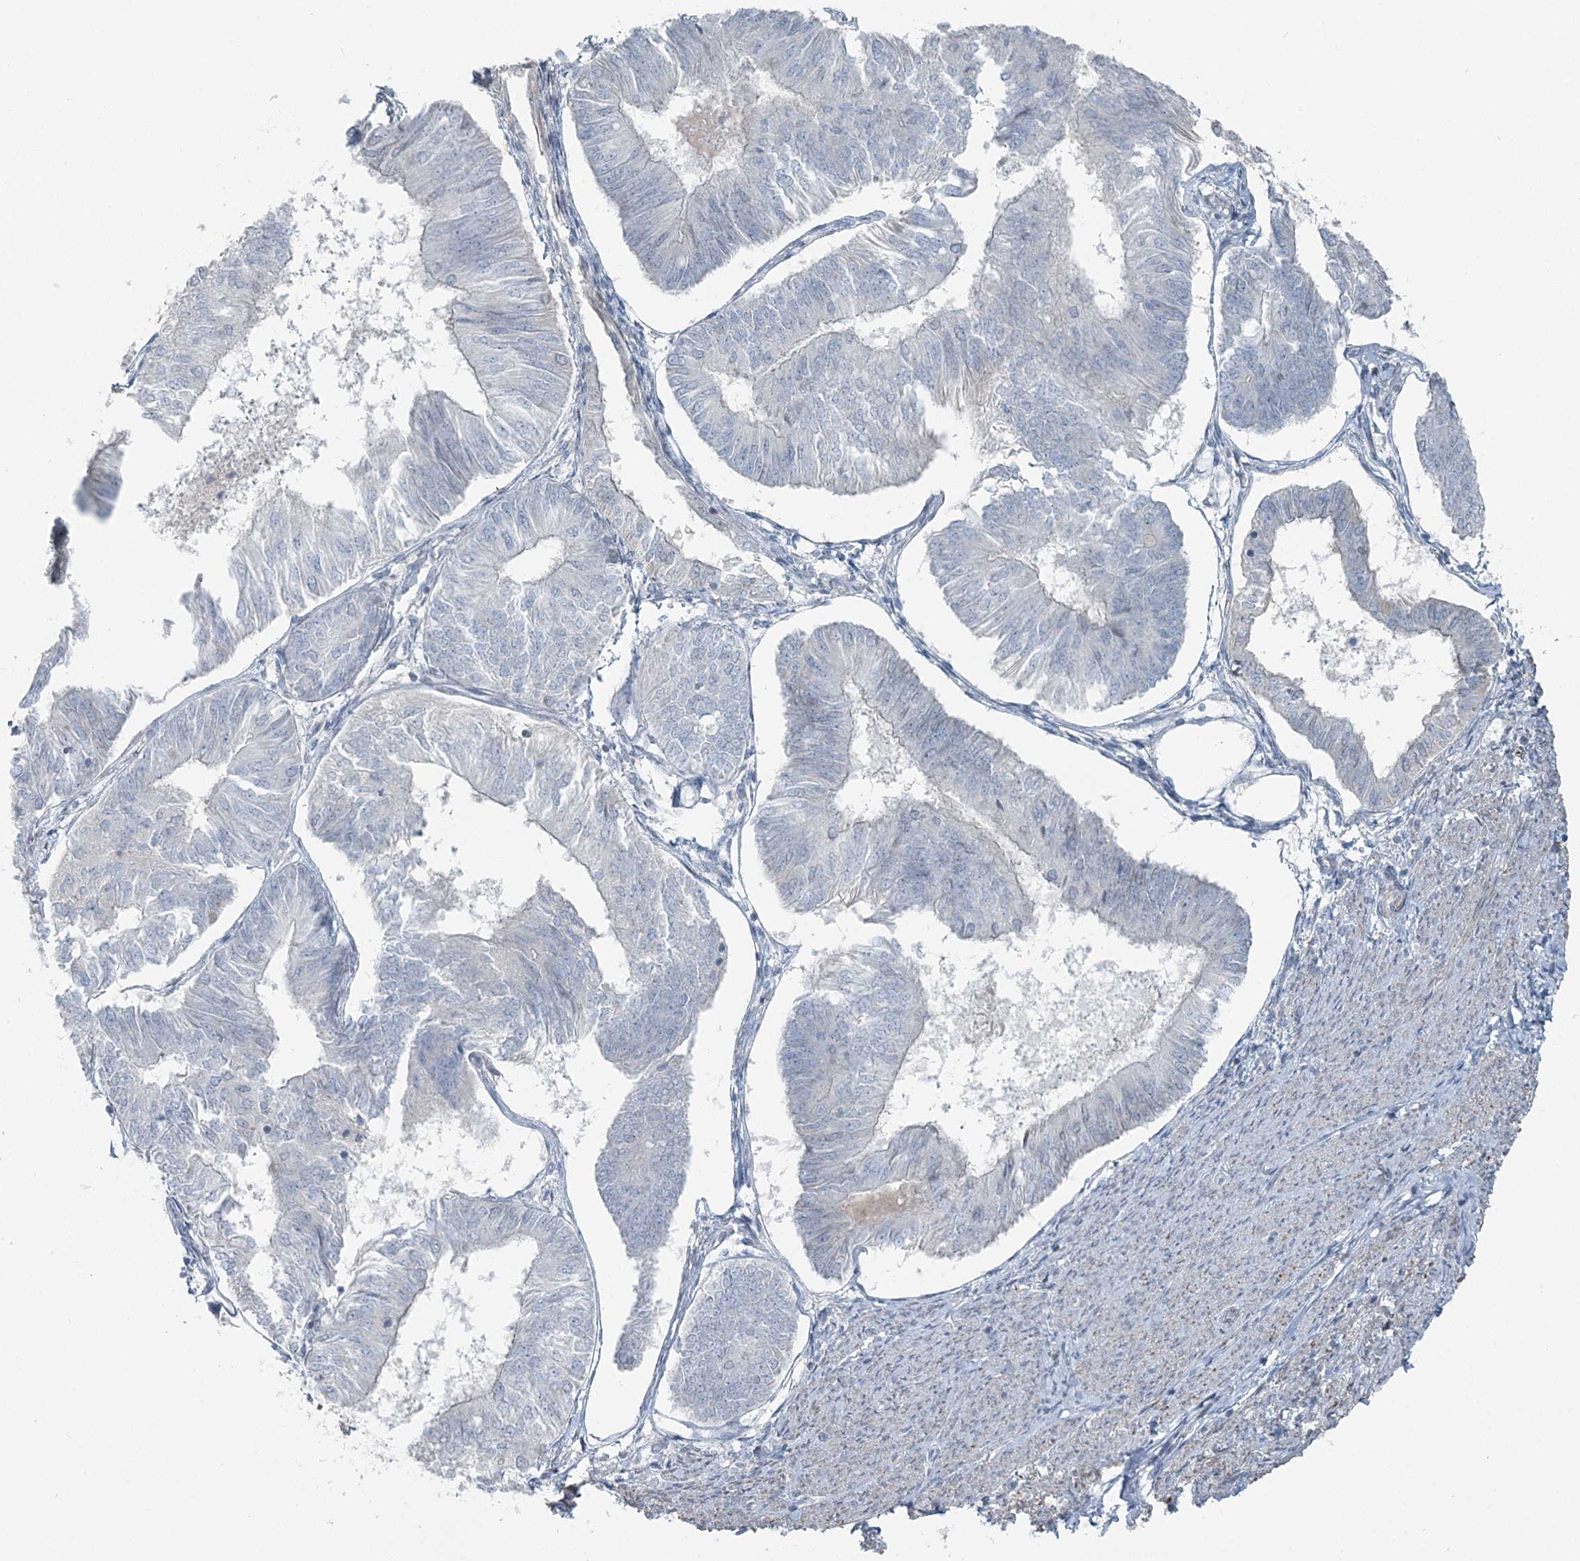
{"staining": {"intensity": "negative", "quantity": "none", "location": "none"}, "tissue": "endometrial cancer", "cell_type": "Tumor cells", "image_type": "cancer", "snomed": [{"axis": "morphology", "description": "Adenocarcinoma, NOS"}, {"axis": "topography", "description": "Endometrium"}], "caption": "High power microscopy micrograph of an IHC micrograph of endometrial cancer, revealing no significant expression in tumor cells.", "gene": "FBXL17", "patient": {"sex": "female", "age": 58}}